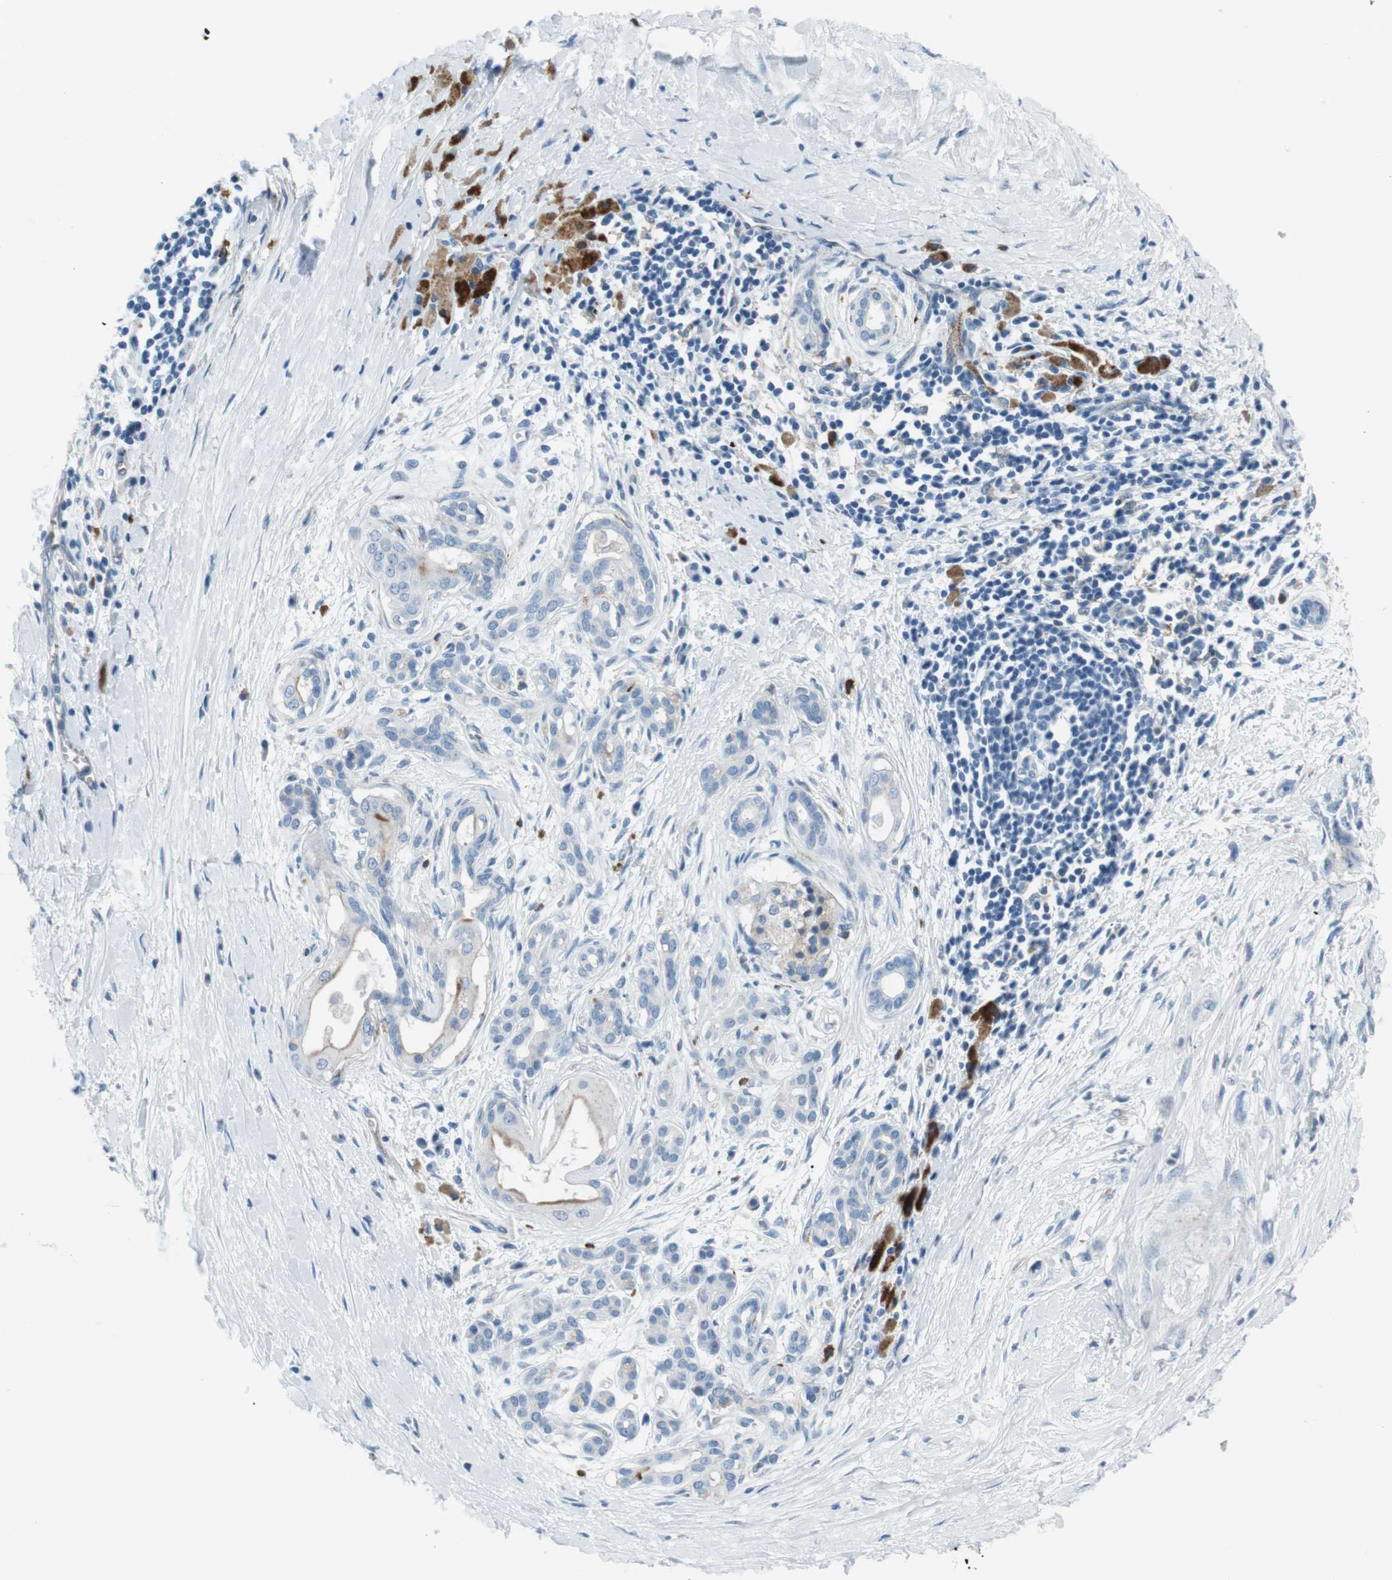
{"staining": {"intensity": "negative", "quantity": "none", "location": "none"}, "tissue": "pancreatic cancer", "cell_type": "Tumor cells", "image_type": "cancer", "snomed": [{"axis": "morphology", "description": "Adenocarcinoma, NOS"}, {"axis": "topography", "description": "Pancreas"}], "caption": "Tumor cells show no significant protein positivity in pancreatic adenocarcinoma.", "gene": "CSF2RA", "patient": {"sex": "male", "age": 55}}